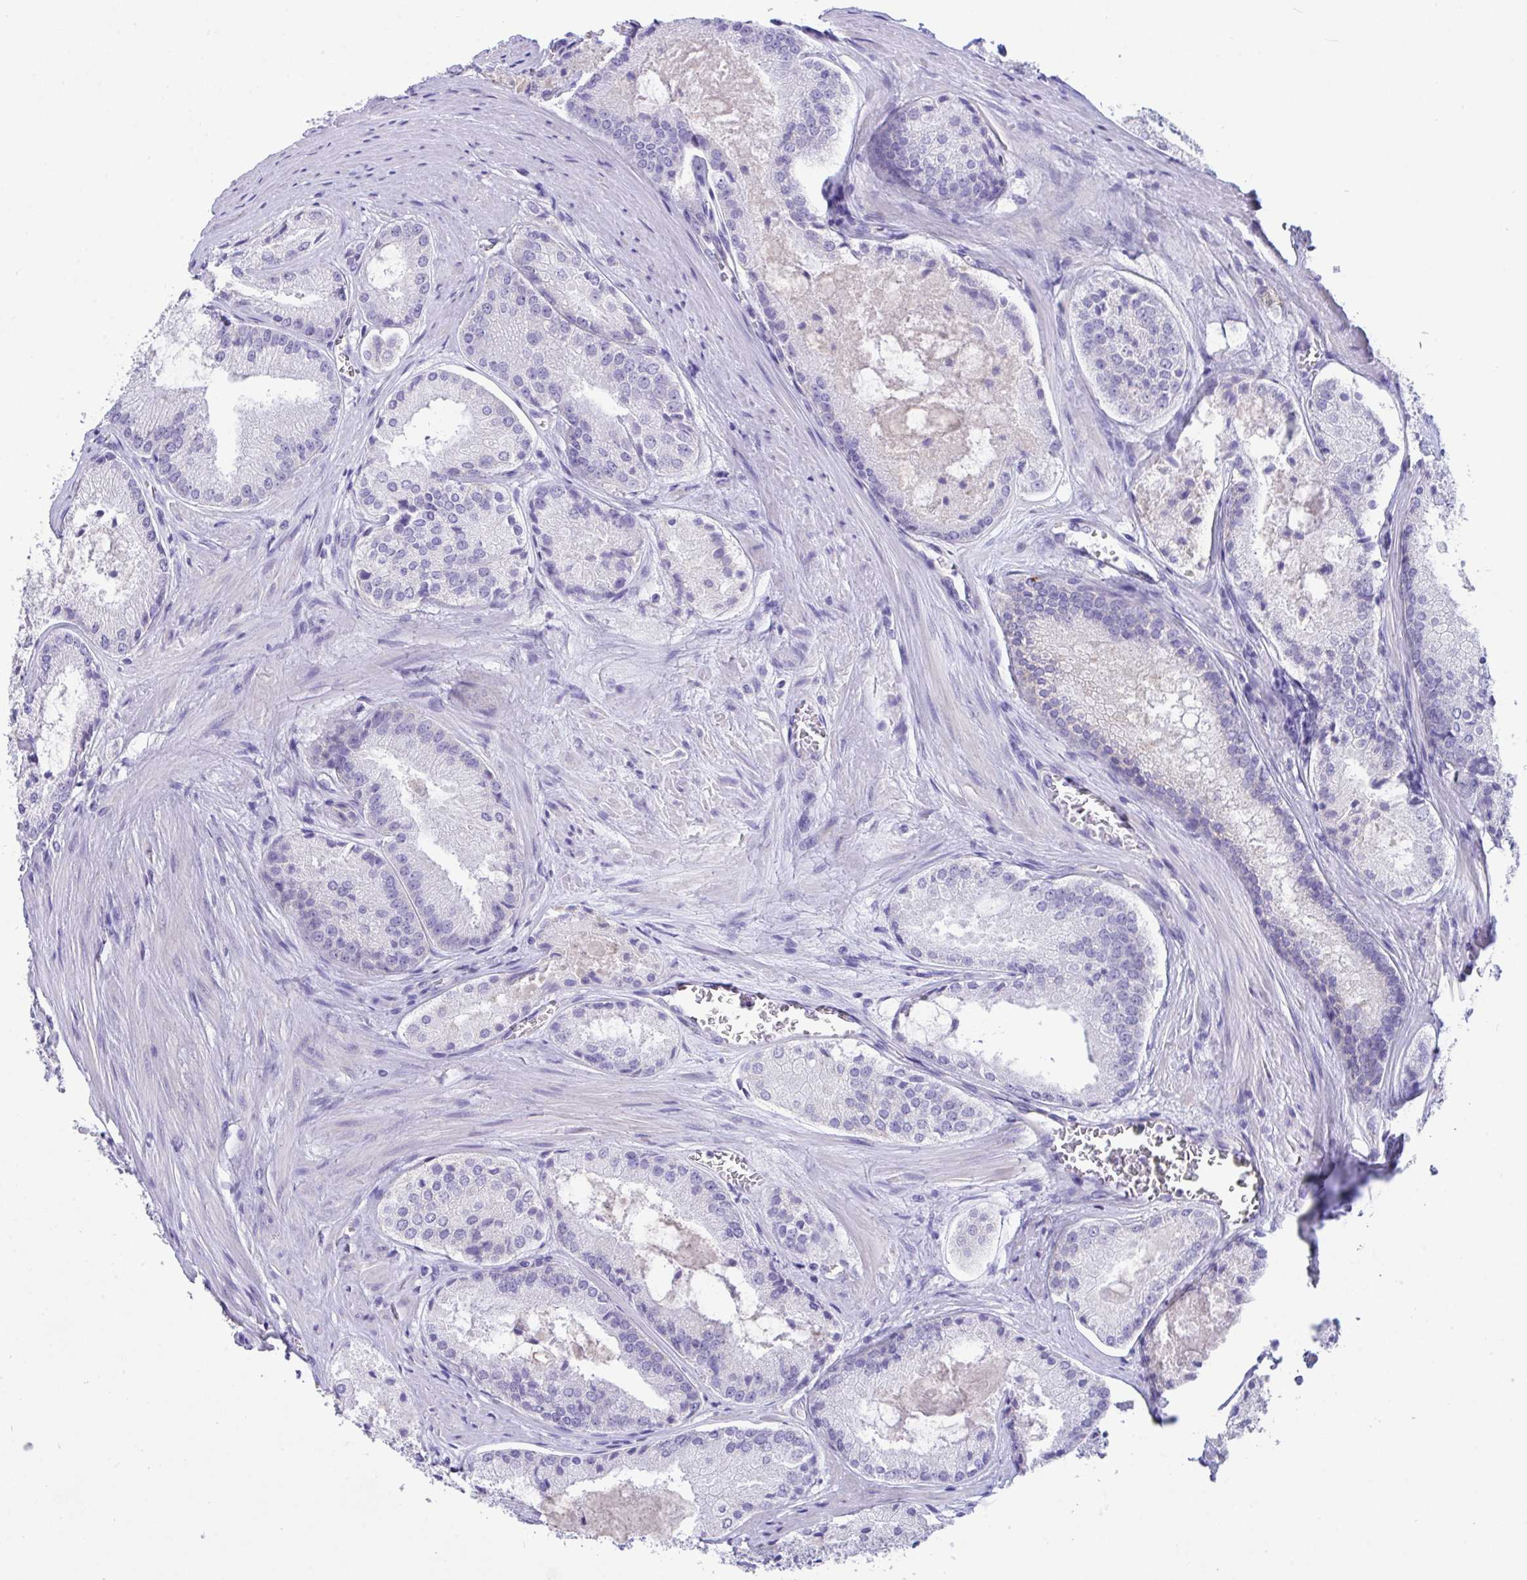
{"staining": {"intensity": "negative", "quantity": "none", "location": "none"}, "tissue": "prostate cancer", "cell_type": "Tumor cells", "image_type": "cancer", "snomed": [{"axis": "morphology", "description": "Adenocarcinoma, High grade"}, {"axis": "topography", "description": "Prostate"}], "caption": "This micrograph is of prostate cancer (high-grade adenocarcinoma) stained with immunohistochemistry (IHC) to label a protein in brown with the nuclei are counter-stained blue. There is no expression in tumor cells.", "gene": "TMEM106B", "patient": {"sex": "male", "age": 73}}